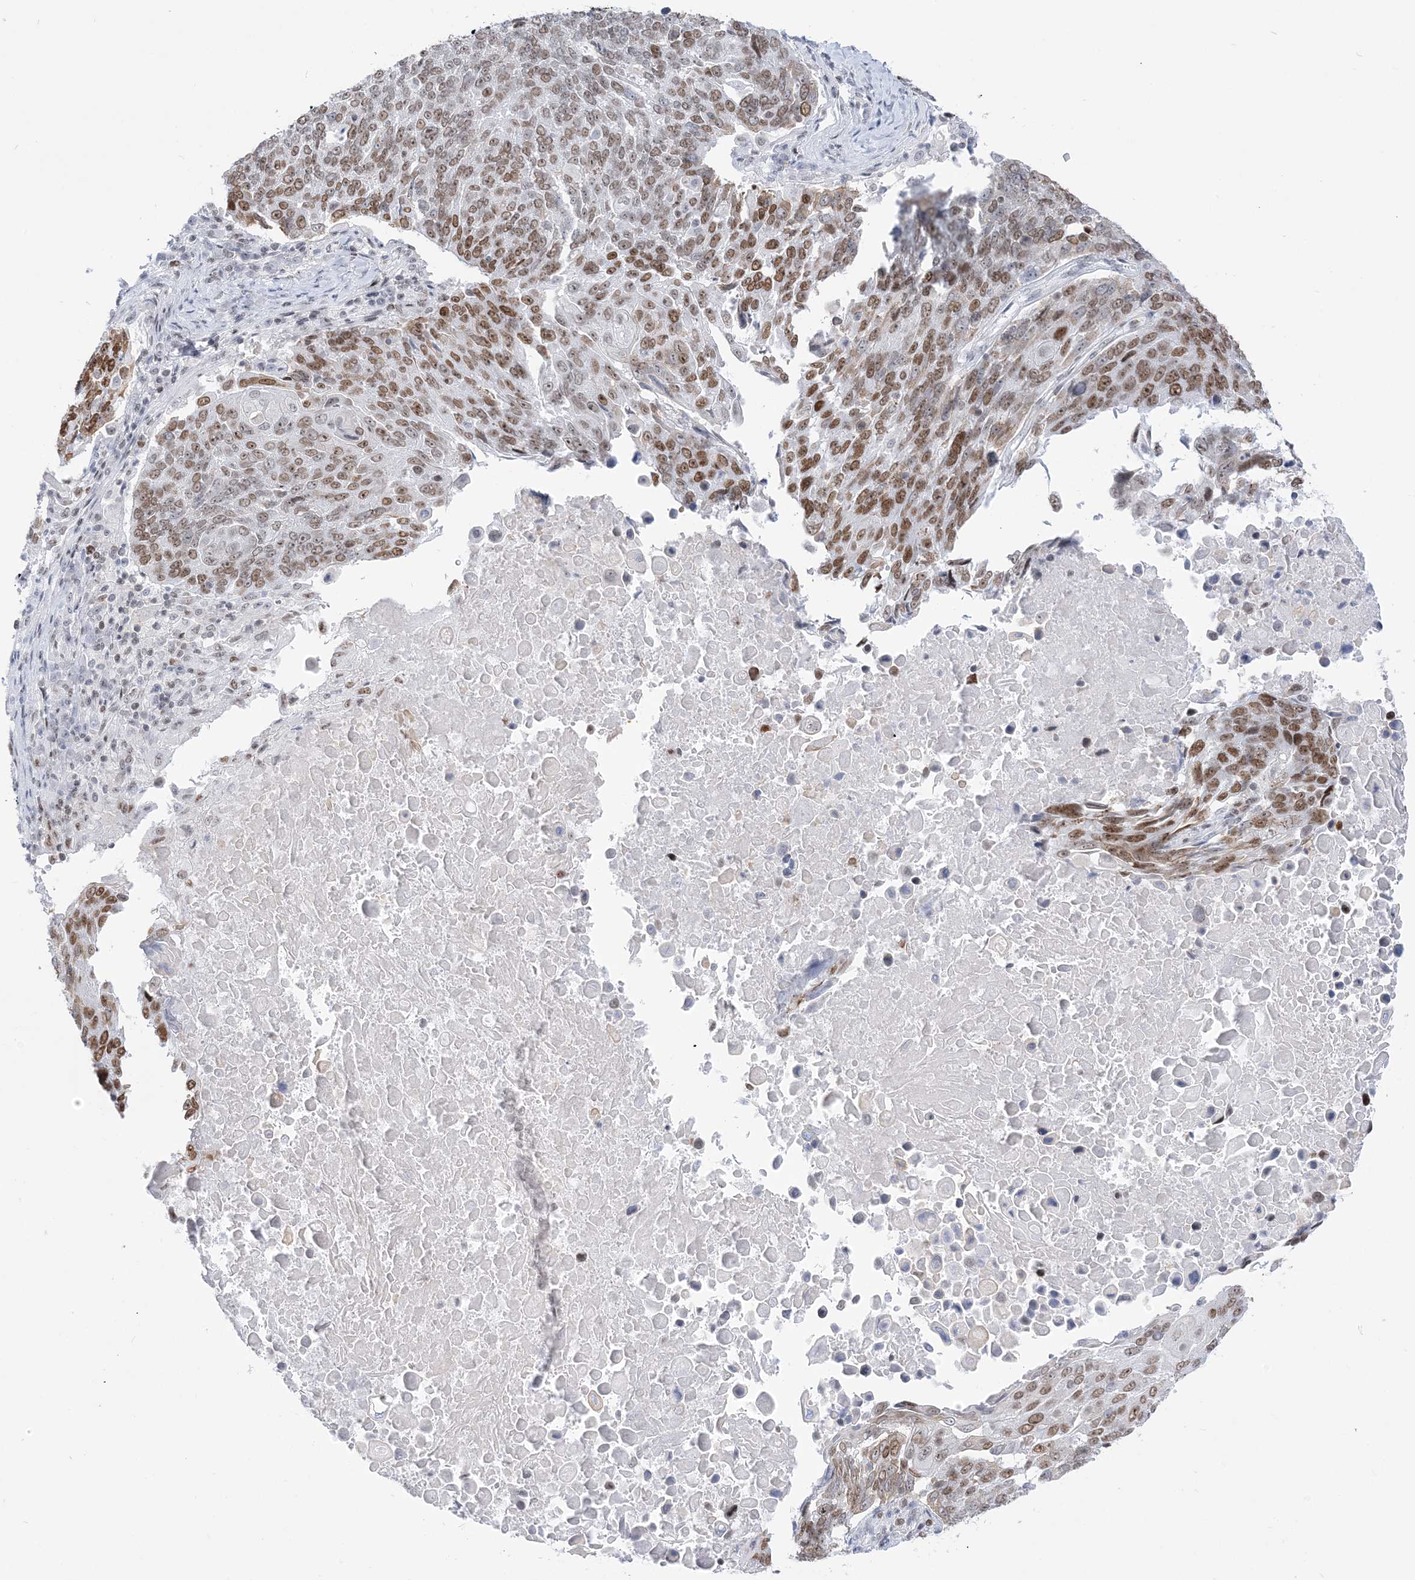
{"staining": {"intensity": "moderate", "quantity": ">75%", "location": "nuclear"}, "tissue": "lung cancer", "cell_type": "Tumor cells", "image_type": "cancer", "snomed": [{"axis": "morphology", "description": "Squamous cell carcinoma, NOS"}, {"axis": "topography", "description": "Lung"}], "caption": "The histopathology image reveals a brown stain indicating the presence of a protein in the nuclear of tumor cells in lung cancer (squamous cell carcinoma).", "gene": "DDX21", "patient": {"sex": "male", "age": 66}}